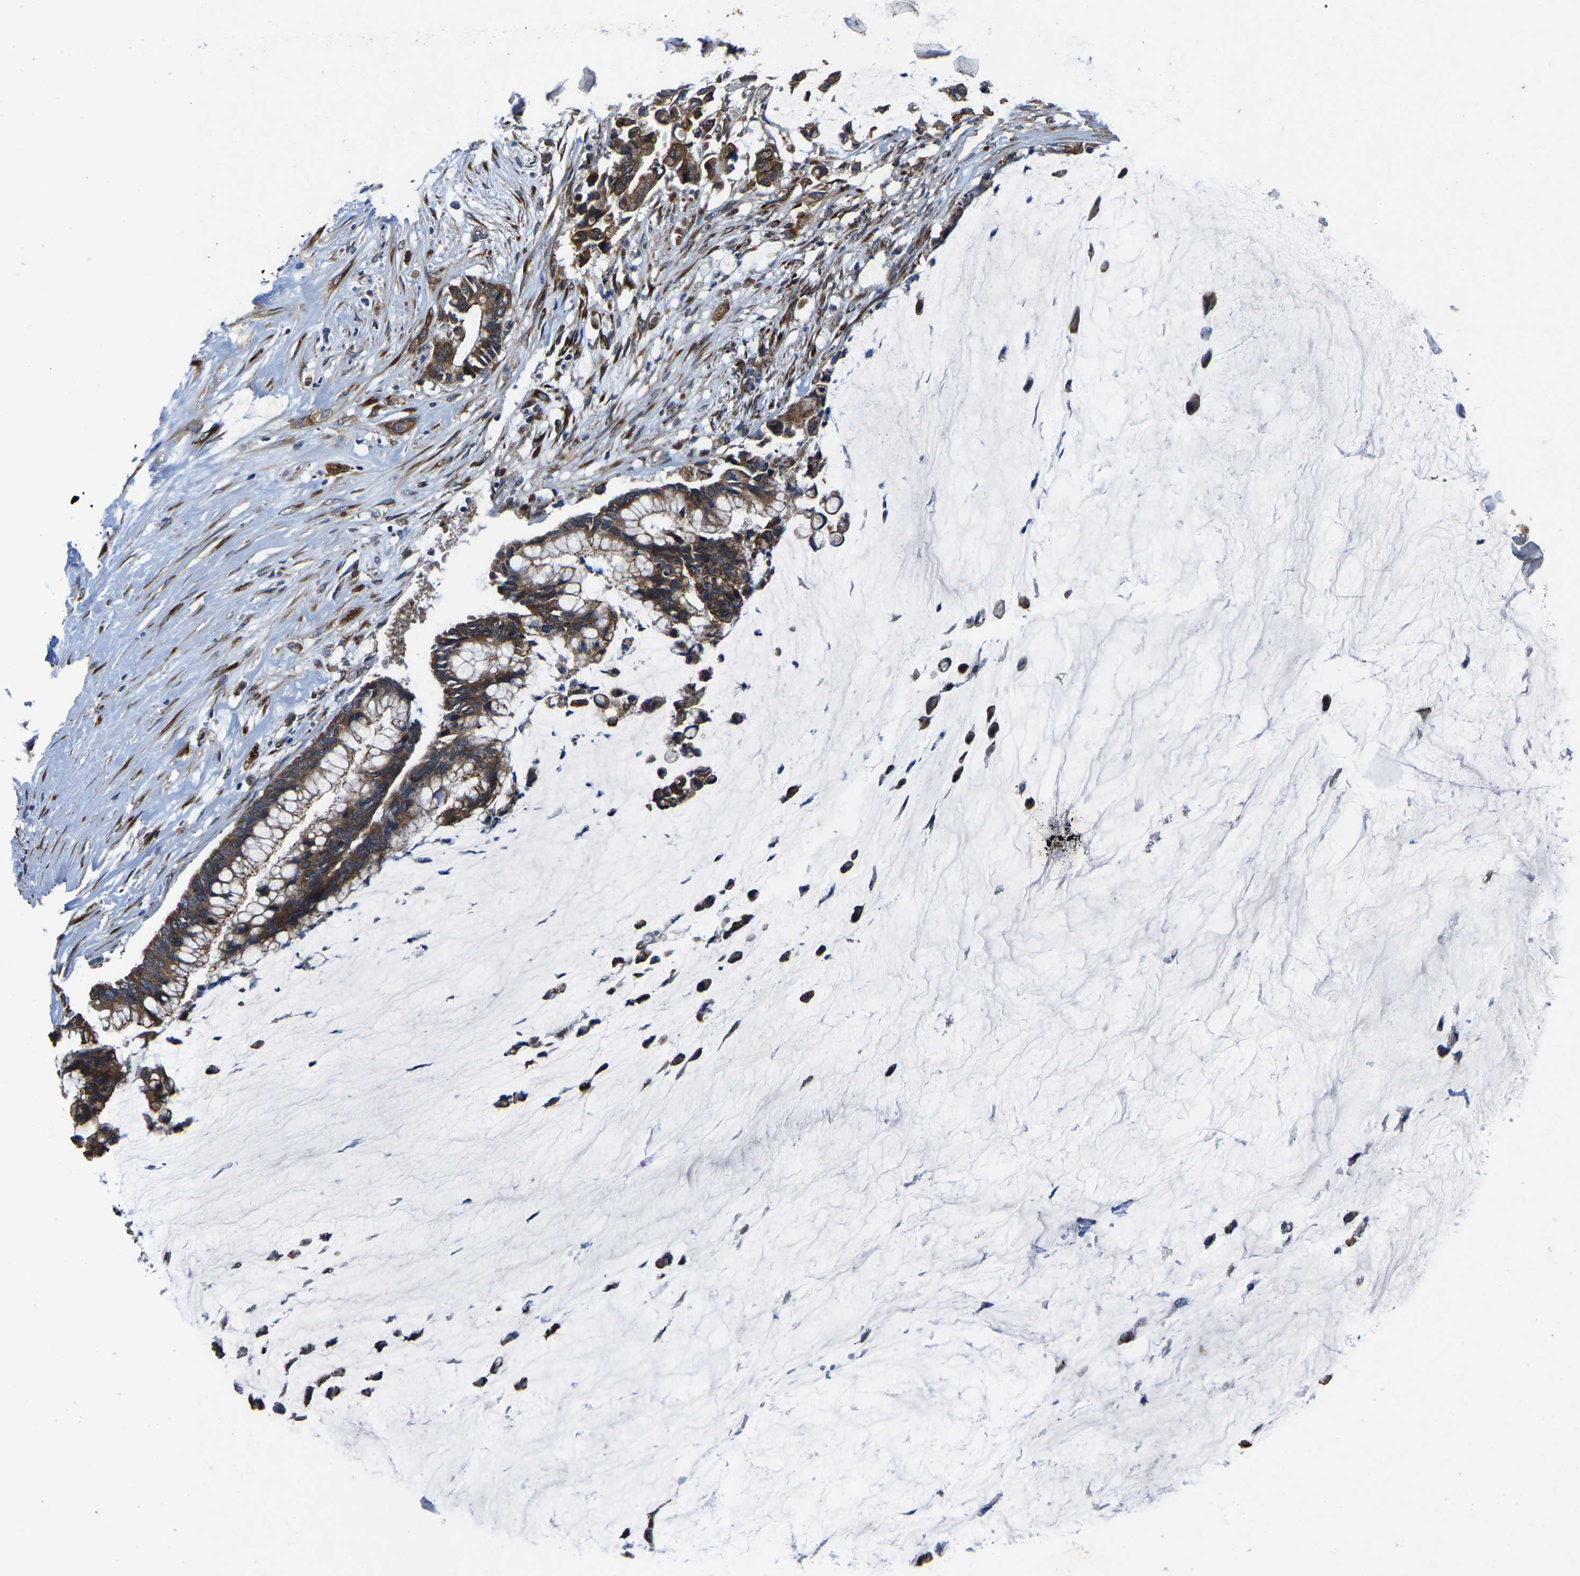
{"staining": {"intensity": "strong", "quantity": ">75%", "location": "cytoplasmic/membranous"}, "tissue": "pancreatic cancer", "cell_type": "Tumor cells", "image_type": "cancer", "snomed": [{"axis": "morphology", "description": "Adenocarcinoma, NOS"}, {"axis": "topography", "description": "Pancreas"}], "caption": "Pancreatic cancer (adenocarcinoma) stained with a protein marker displays strong staining in tumor cells.", "gene": "PDP1", "patient": {"sex": "male", "age": 41}}